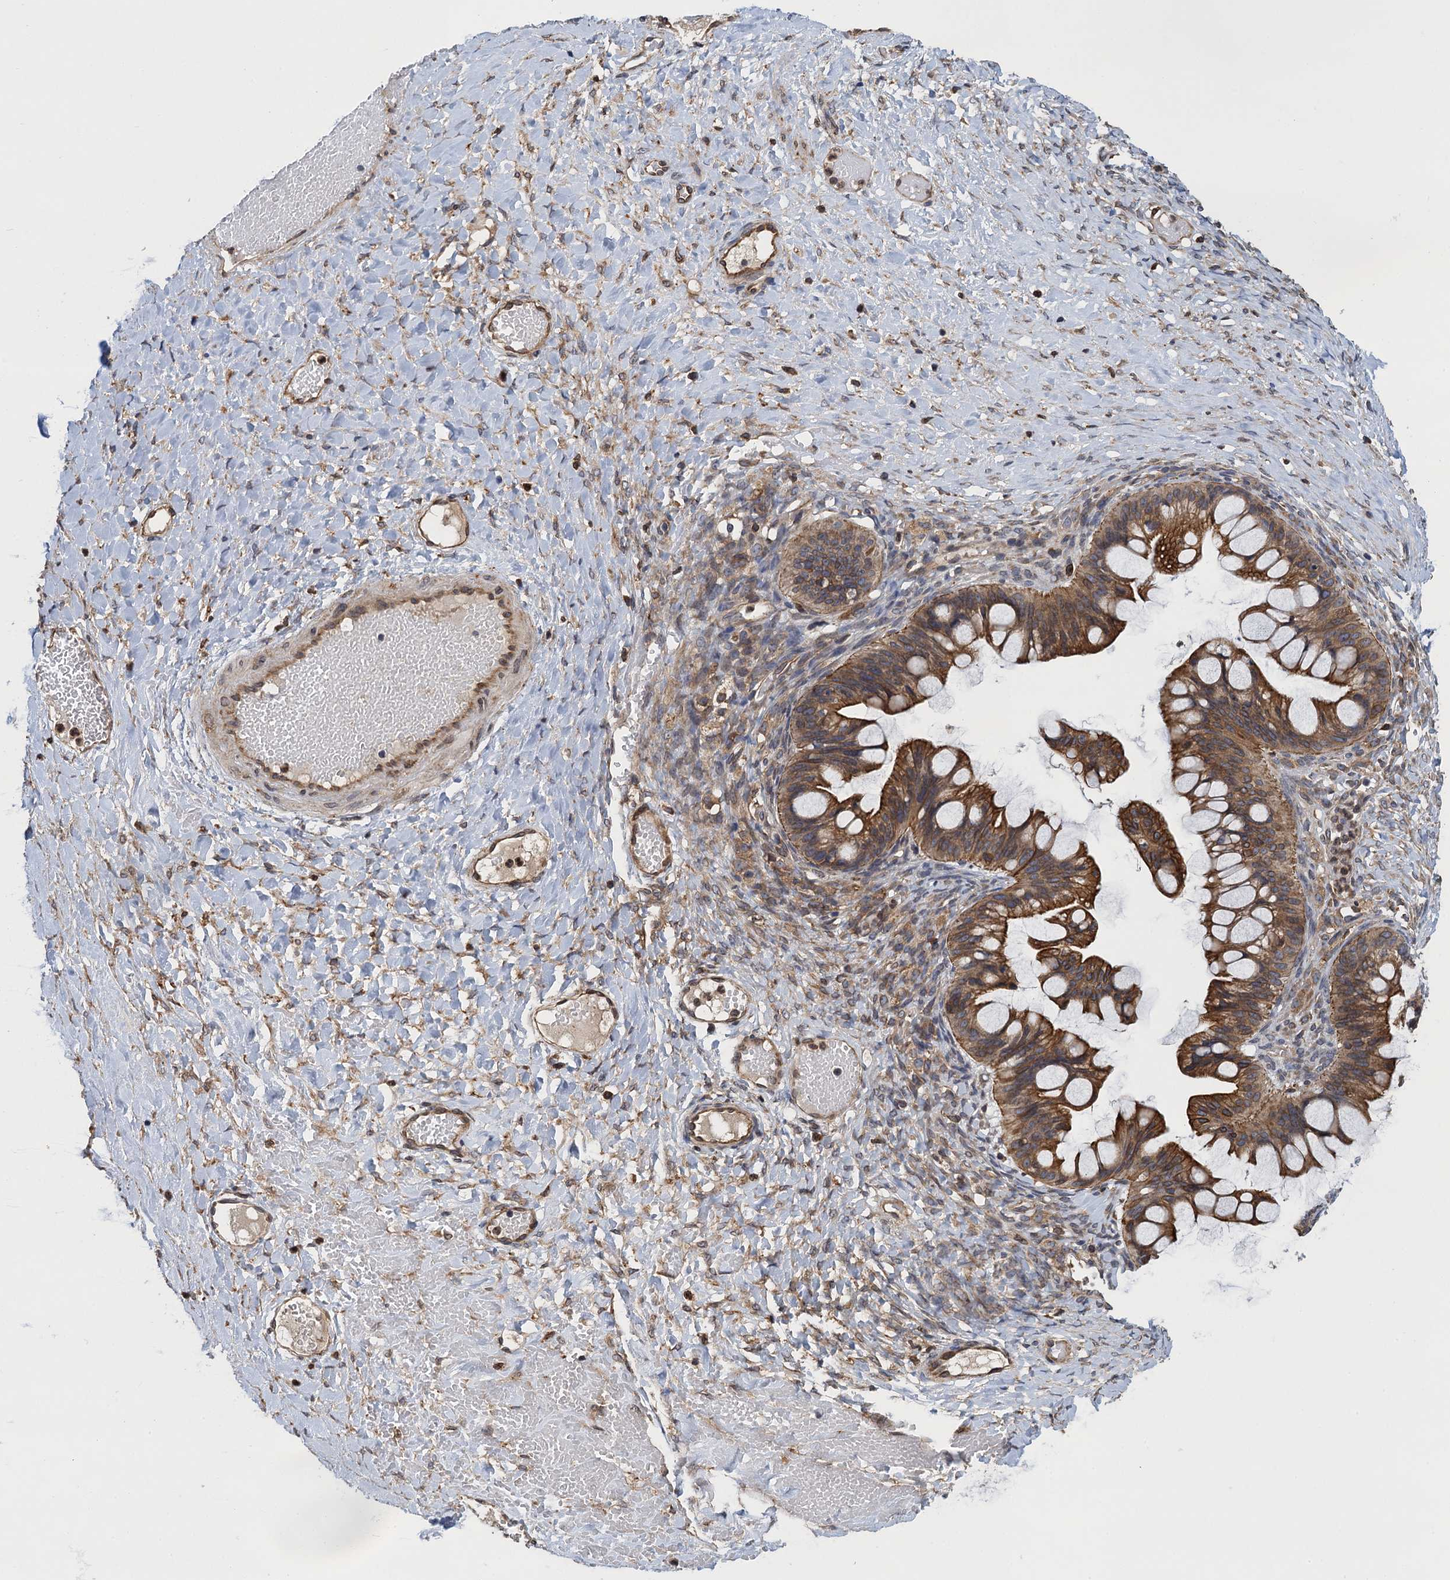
{"staining": {"intensity": "moderate", "quantity": ">75%", "location": "cytoplasmic/membranous"}, "tissue": "ovarian cancer", "cell_type": "Tumor cells", "image_type": "cancer", "snomed": [{"axis": "morphology", "description": "Cystadenocarcinoma, mucinous, NOS"}, {"axis": "topography", "description": "Ovary"}], "caption": "Immunohistochemistry micrograph of human ovarian cancer stained for a protein (brown), which reveals medium levels of moderate cytoplasmic/membranous expression in about >75% of tumor cells.", "gene": "ARMC5", "patient": {"sex": "female", "age": 73}}